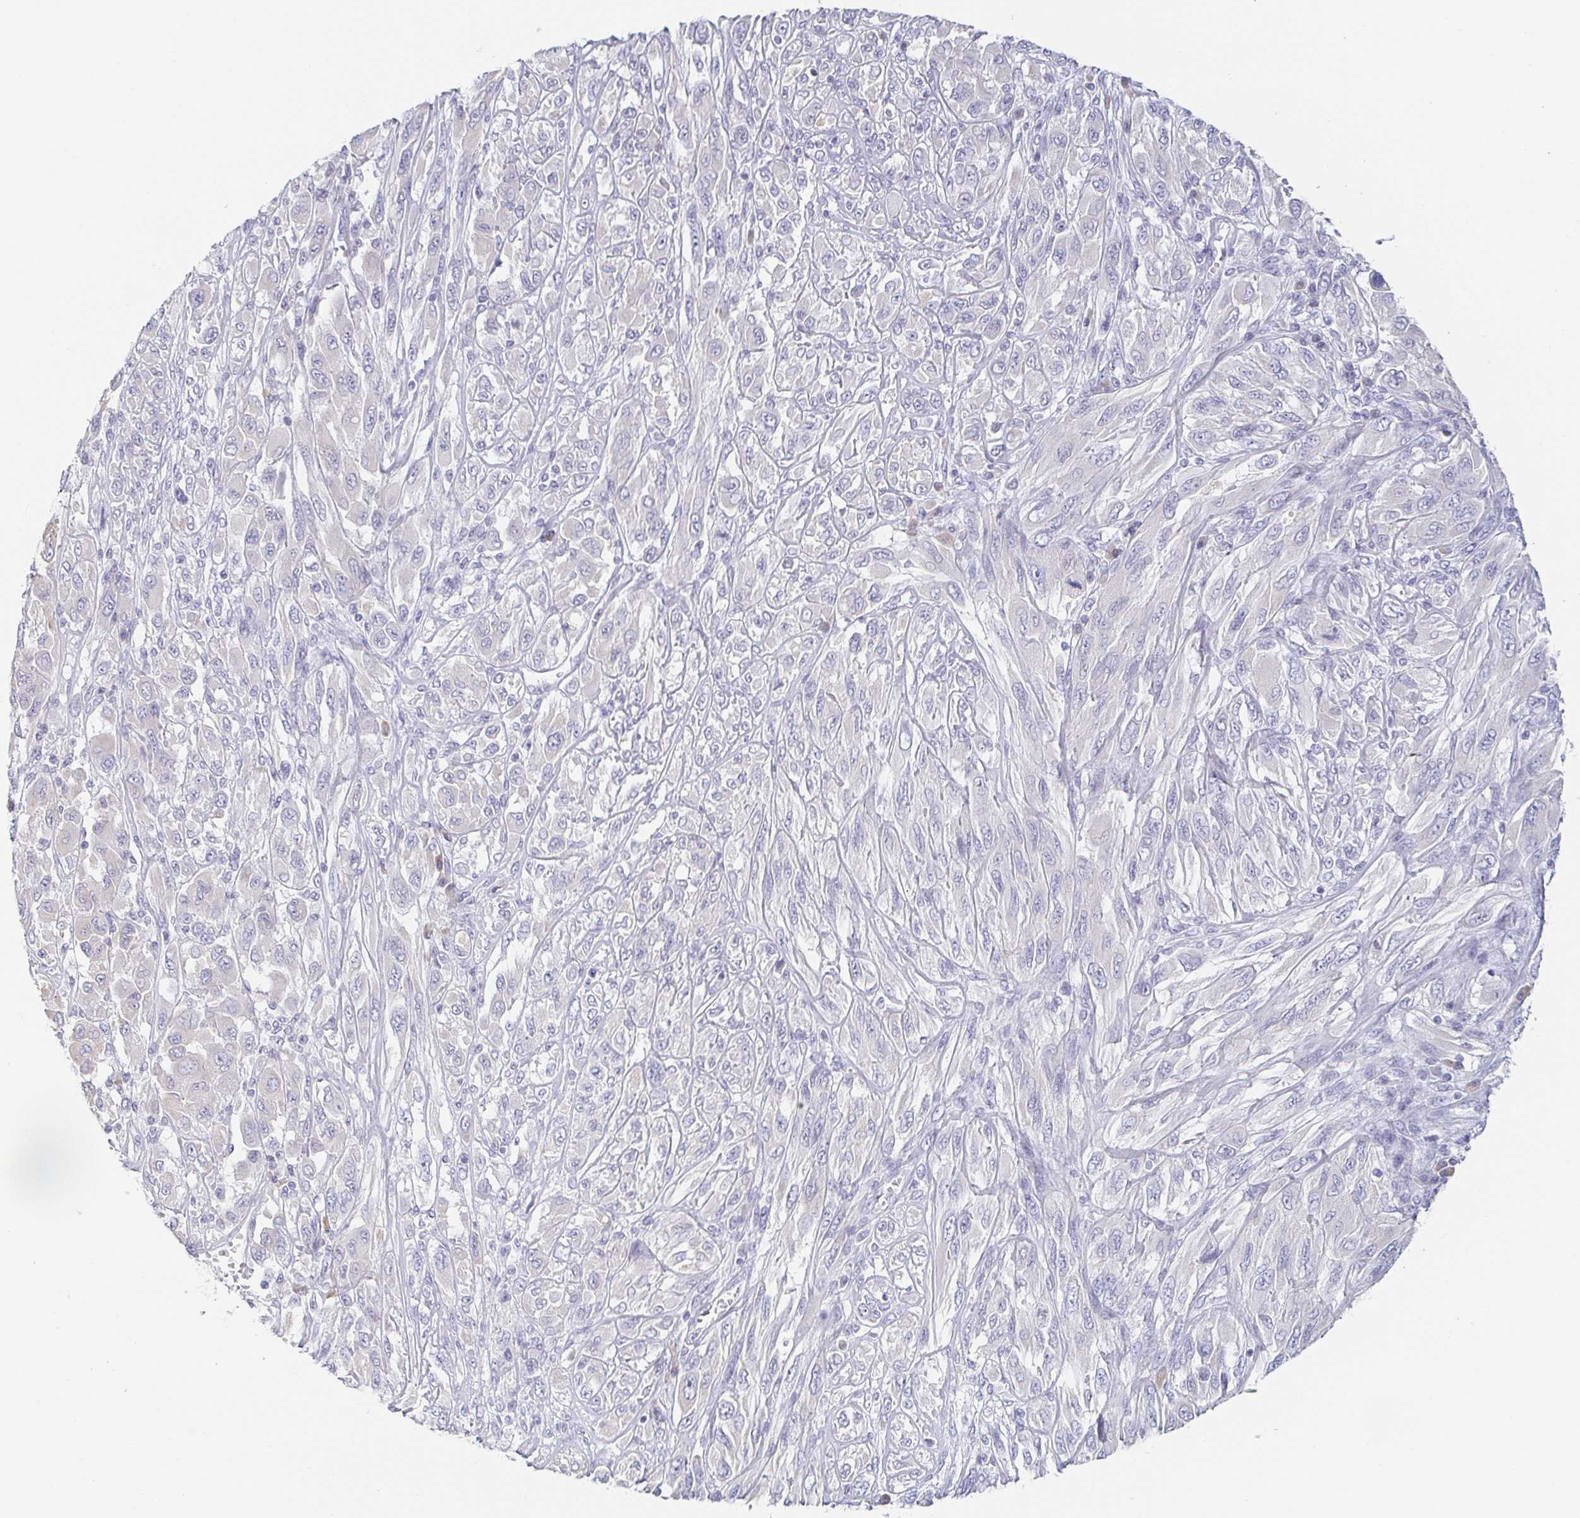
{"staining": {"intensity": "negative", "quantity": "none", "location": "none"}, "tissue": "melanoma", "cell_type": "Tumor cells", "image_type": "cancer", "snomed": [{"axis": "morphology", "description": "Malignant melanoma, NOS"}, {"axis": "topography", "description": "Skin"}], "caption": "This is an immunohistochemistry (IHC) image of melanoma. There is no staining in tumor cells.", "gene": "PRR27", "patient": {"sex": "female", "age": 91}}